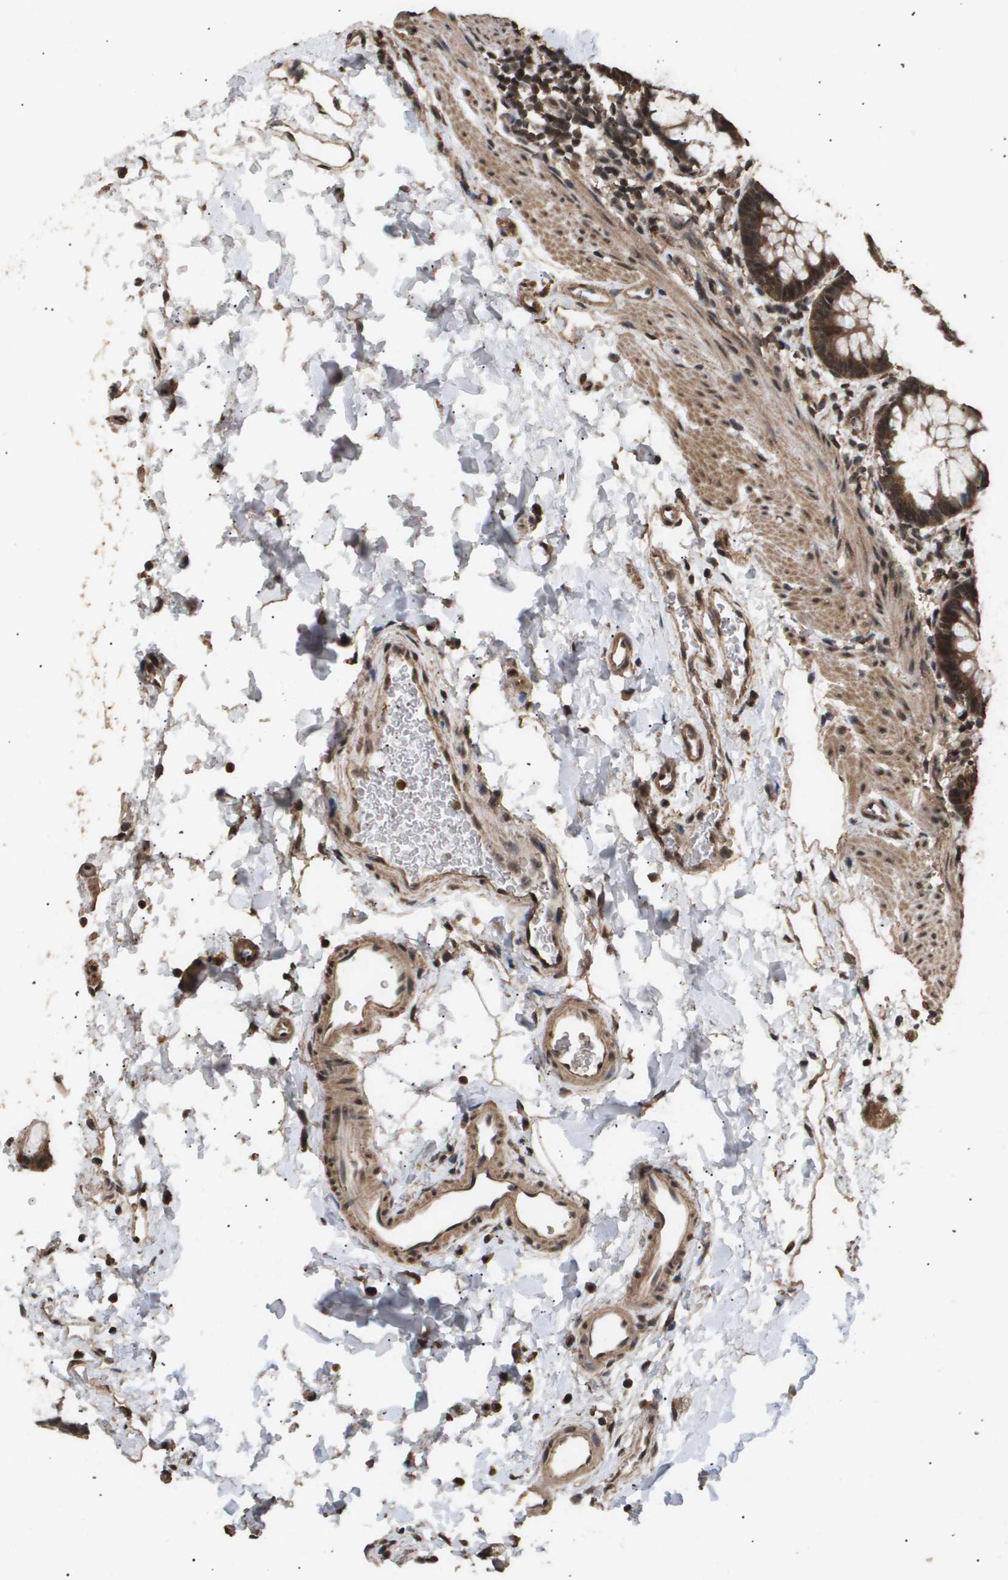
{"staining": {"intensity": "moderate", "quantity": ">75%", "location": "cytoplasmic/membranous,nuclear"}, "tissue": "rectum", "cell_type": "Glandular cells", "image_type": "normal", "snomed": [{"axis": "morphology", "description": "Normal tissue, NOS"}, {"axis": "topography", "description": "Rectum"}], "caption": "High-power microscopy captured an immunohistochemistry (IHC) image of unremarkable rectum, revealing moderate cytoplasmic/membranous,nuclear staining in approximately >75% of glandular cells. The staining was performed using DAB (3,3'-diaminobenzidine) to visualize the protein expression in brown, while the nuclei were stained in blue with hematoxylin (Magnification: 20x).", "gene": "ING1", "patient": {"sex": "female", "age": 46}}